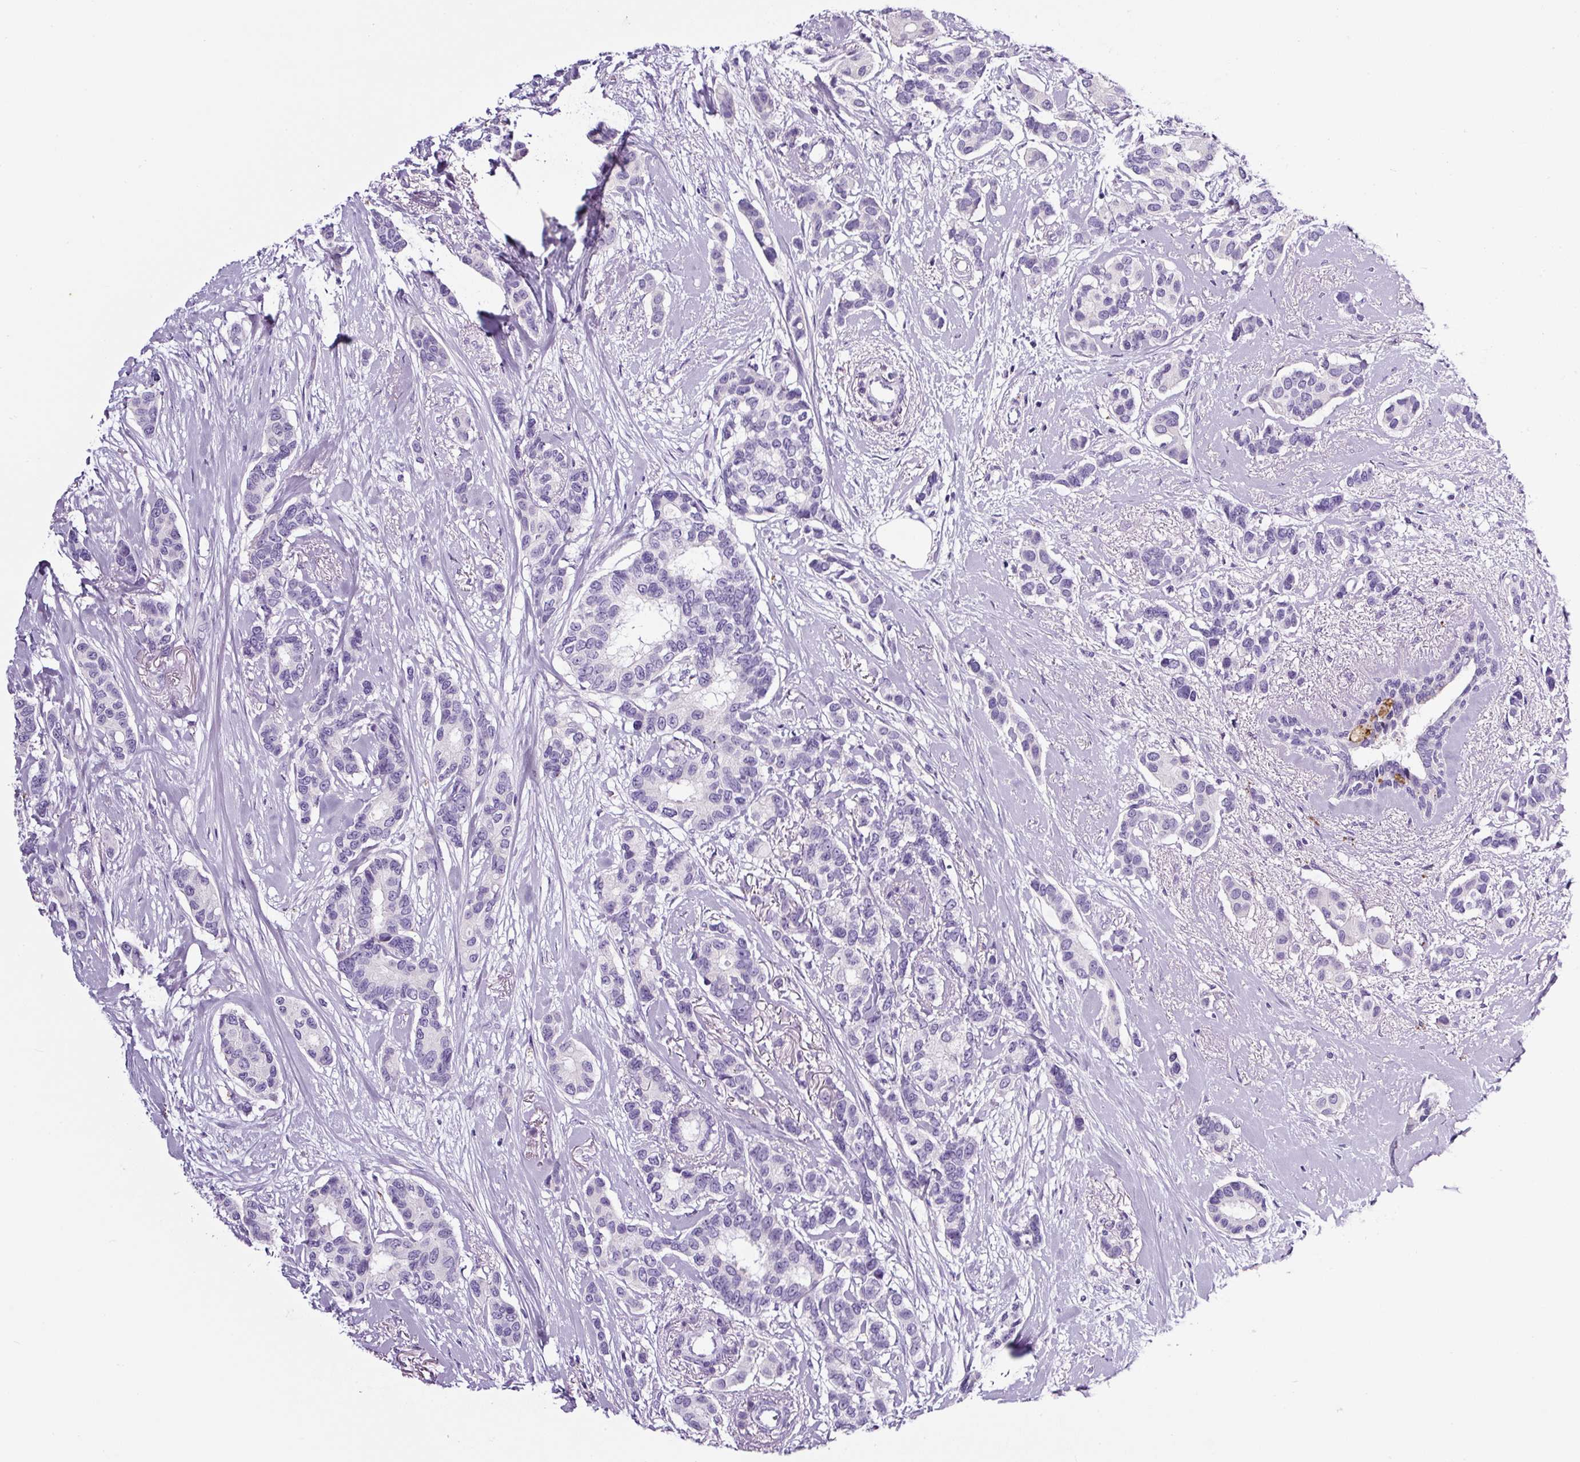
{"staining": {"intensity": "negative", "quantity": "none", "location": "none"}, "tissue": "breast cancer", "cell_type": "Tumor cells", "image_type": "cancer", "snomed": [{"axis": "morphology", "description": "Duct carcinoma"}, {"axis": "topography", "description": "Breast"}], "caption": "The immunohistochemistry histopathology image has no significant positivity in tumor cells of breast cancer tissue.", "gene": "SP8", "patient": {"sex": "female", "age": 73}}